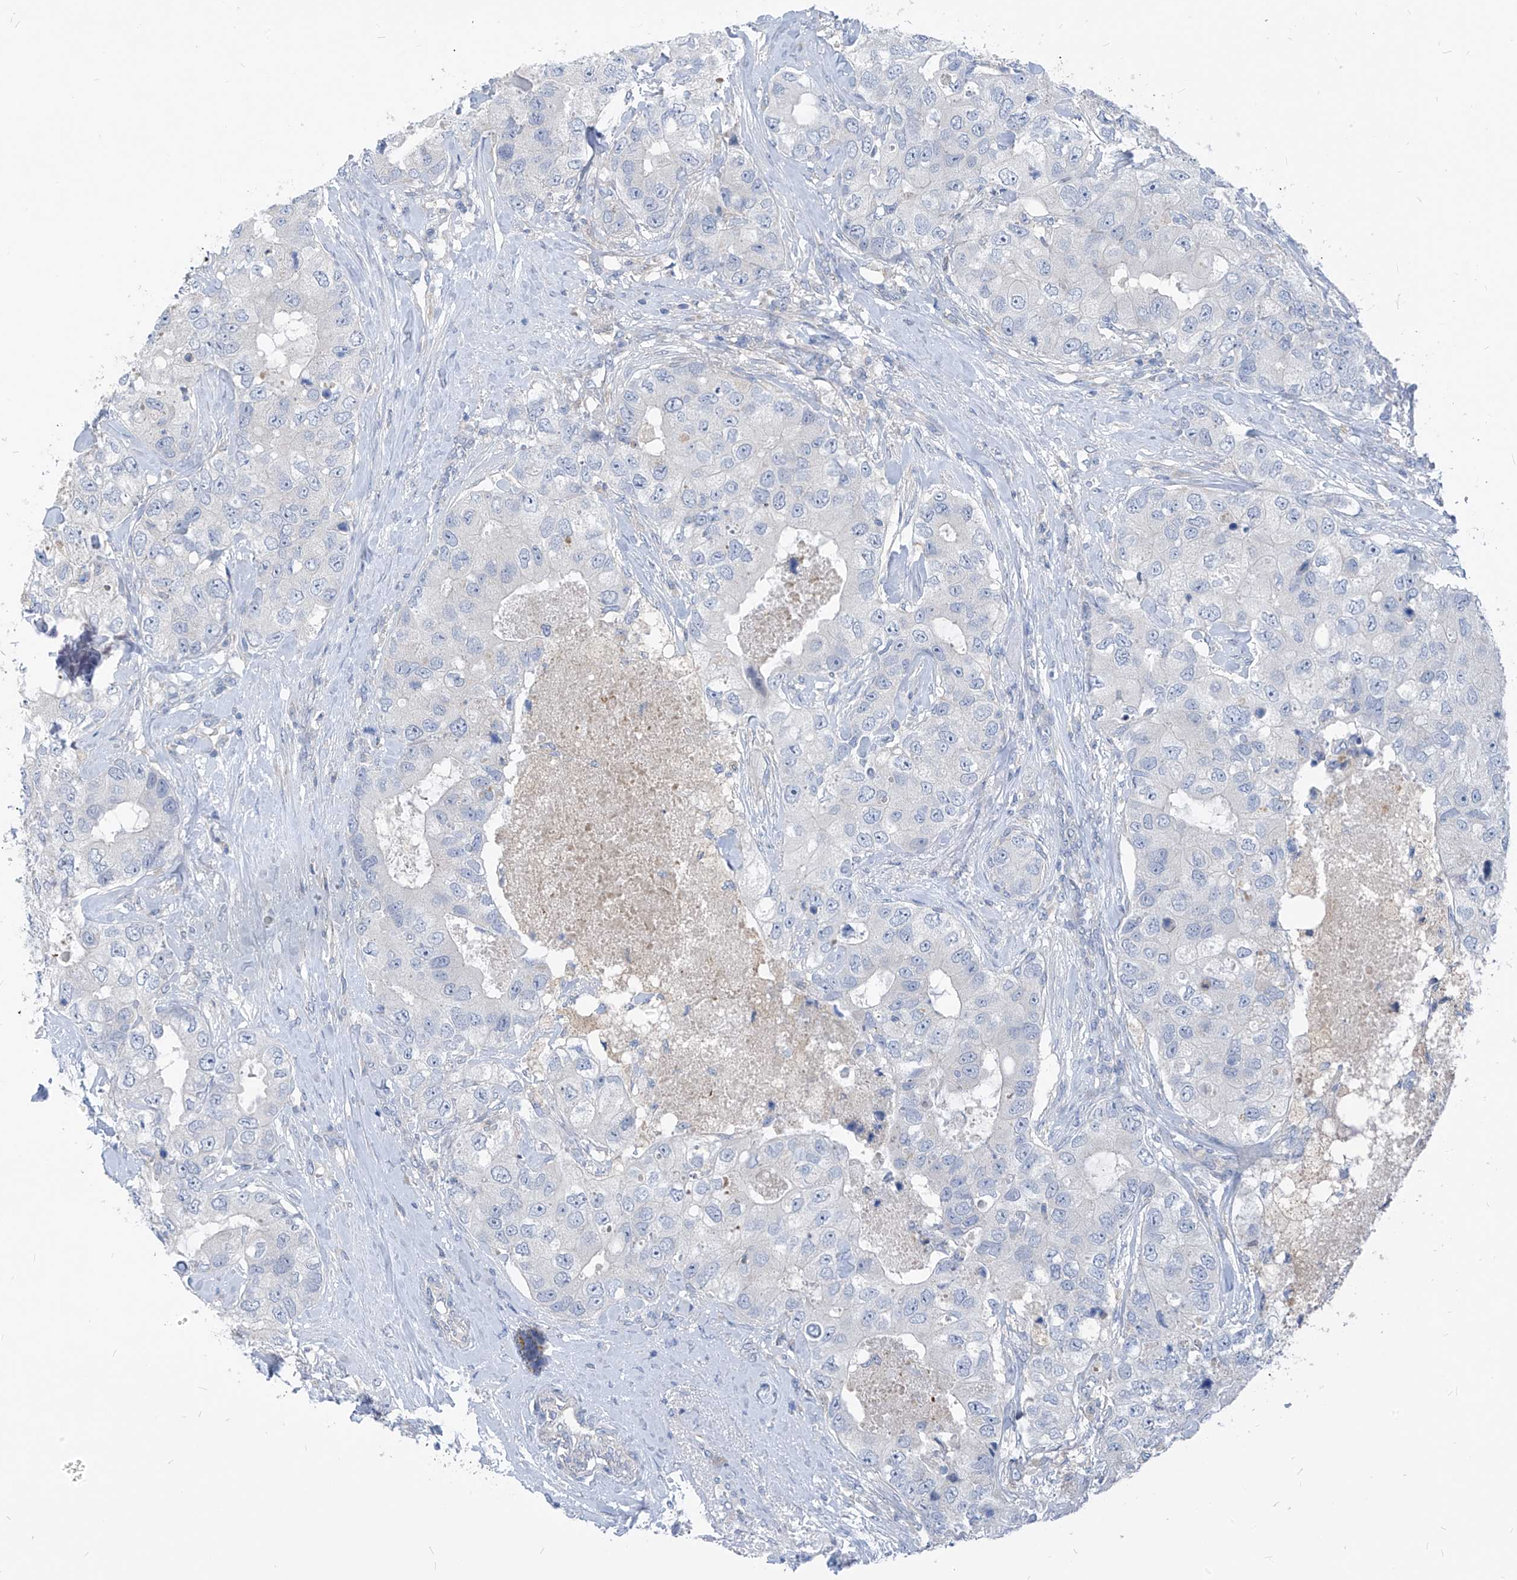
{"staining": {"intensity": "negative", "quantity": "none", "location": "none"}, "tissue": "breast cancer", "cell_type": "Tumor cells", "image_type": "cancer", "snomed": [{"axis": "morphology", "description": "Duct carcinoma"}, {"axis": "topography", "description": "Breast"}], "caption": "DAB immunohistochemical staining of breast cancer (infiltrating ductal carcinoma) displays no significant expression in tumor cells. Brightfield microscopy of immunohistochemistry stained with DAB (brown) and hematoxylin (blue), captured at high magnification.", "gene": "LDAH", "patient": {"sex": "female", "age": 62}}